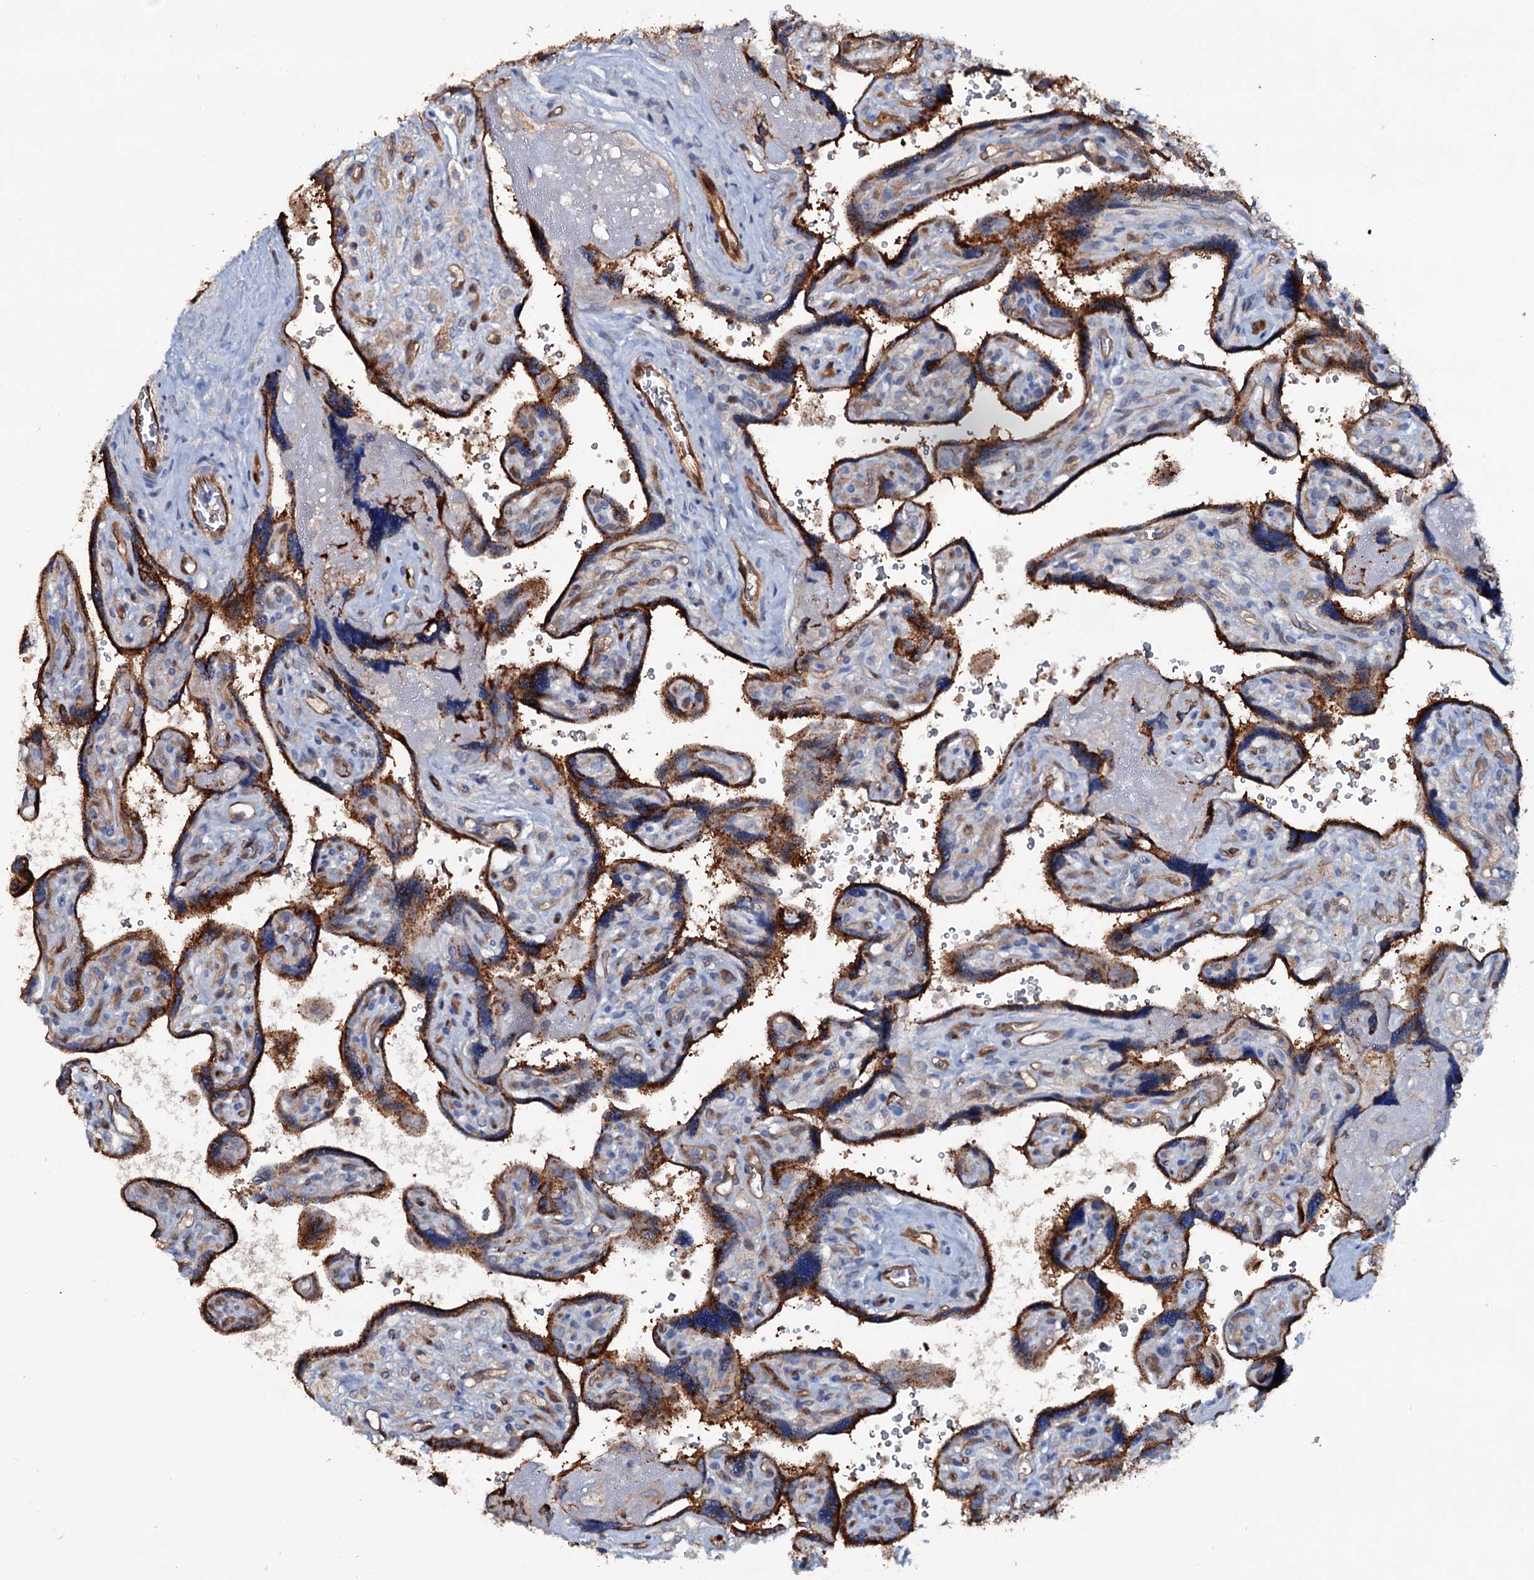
{"staining": {"intensity": "strong", "quantity": ">75%", "location": "cytoplasmic/membranous"}, "tissue": "placenta", "cell_type": "Trophoblastic cells", "image_type": "normal", "snomed": [{"axis": "morphology", "description": "Normal tissue, NOS"}, {"axis": "topography", "description": "Placenta"}], "caption": "This is a histology image of immunohistochemistry staining of normal placenta, which shows strong staining in the cytoplasmic/membranous of trophoblastic cells.", "gene": "IL17RD", "patient": {"sex": "female", "age": 39}}